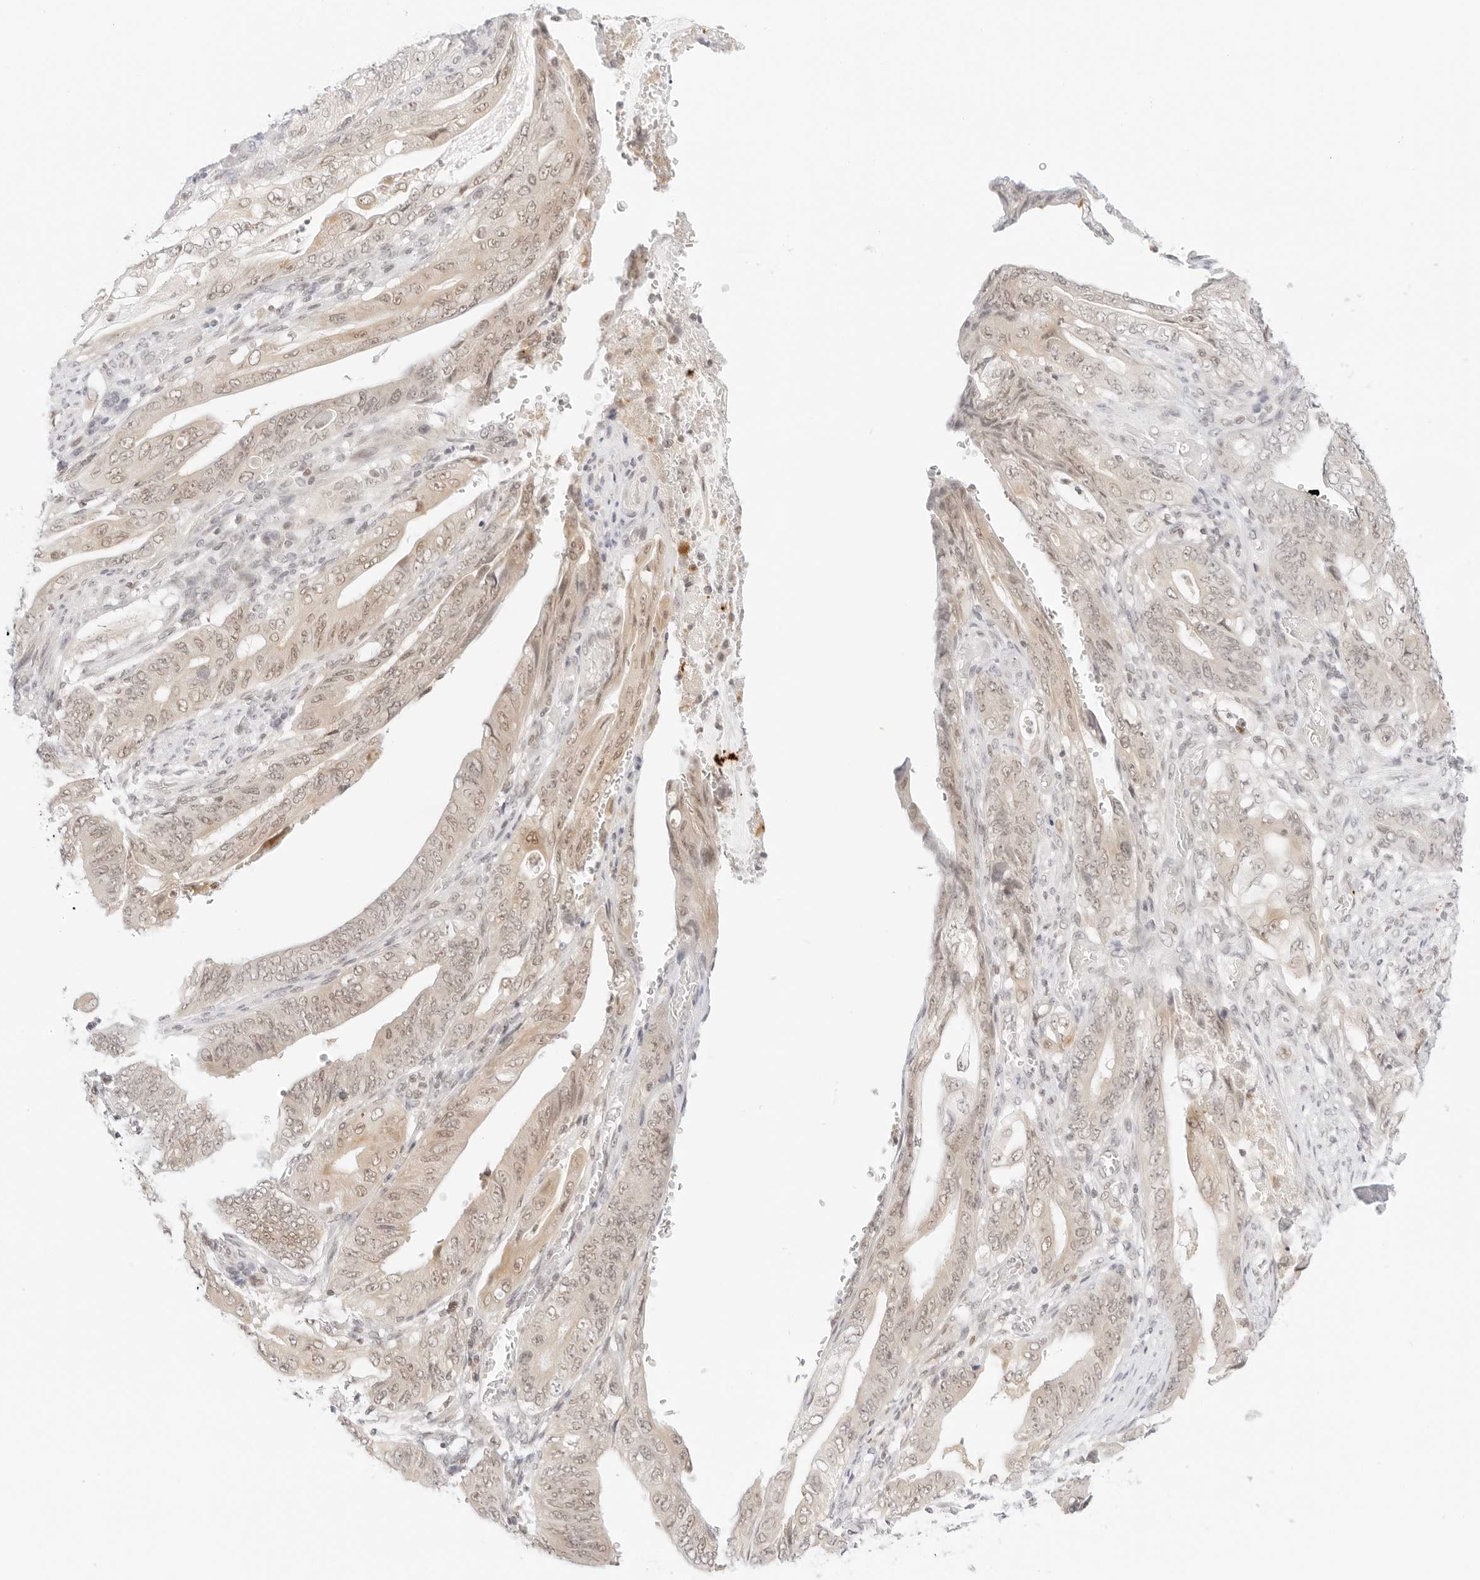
{"staining": {"intensity": "weak", "quantity": "25%-75%", "location": "cytoplasmic/membranous,nuclear"}, "tissue": "stomach cancer", "cell_type": "Tumor cells", "image_type": "cancer", "snomed": [{"axis": "morphology", "description": "Adenocarcinoma, NOS"}, {"axis": "topography", "description": "Stomach"}], "caption": "Protein analysis of adenocarcinoma (stomach) tissue demonstrates weak cytoplasmic/membranous and nuclear expression in about 25%-75% of tumor cells.", "gene": "POLR3C", "patient": {"sex": "female", "age": 73}}